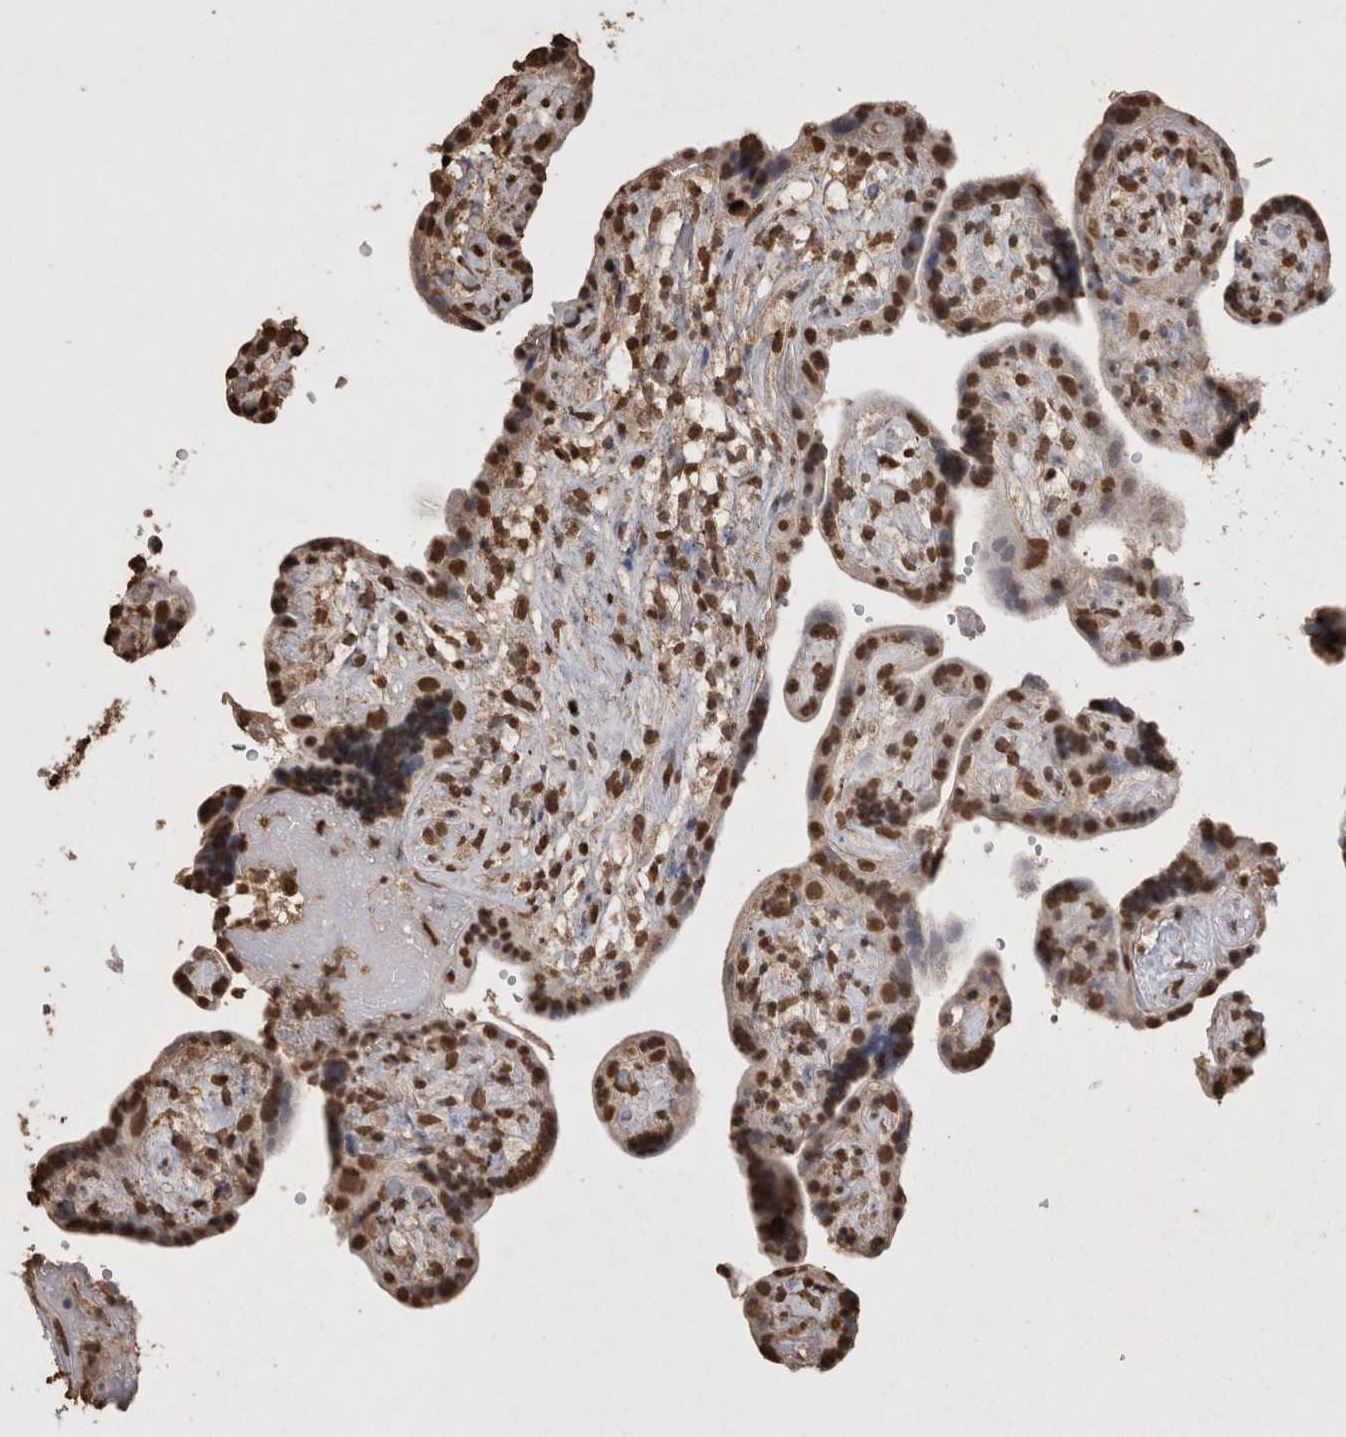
{"staining": {"intensity": "strong", "quantity": ">75%", "location": "nuclear"}, "tissue": "placenta", "cell_type": "Decidual cells", "image_type": "normal", "snomed": [{"axis": "morphology", "description": "Normal tissue, NOS"}, {"axis": "topography", "description": "Placenta"}], "caption": "DAB immunohistochemical staining of unremarkable placenta exhibits strong nuclear protein expression in approximately >75% of decidual cells. The staining was performed using DAB (3,3'-diaminobenzidine) to visualize the protein expression in brown, while the nuclei were stained in blue with hematoxylin (Magnification: 20x).", "gene": "POU5F1", "patient": {"sex": "female", "age": 30}}